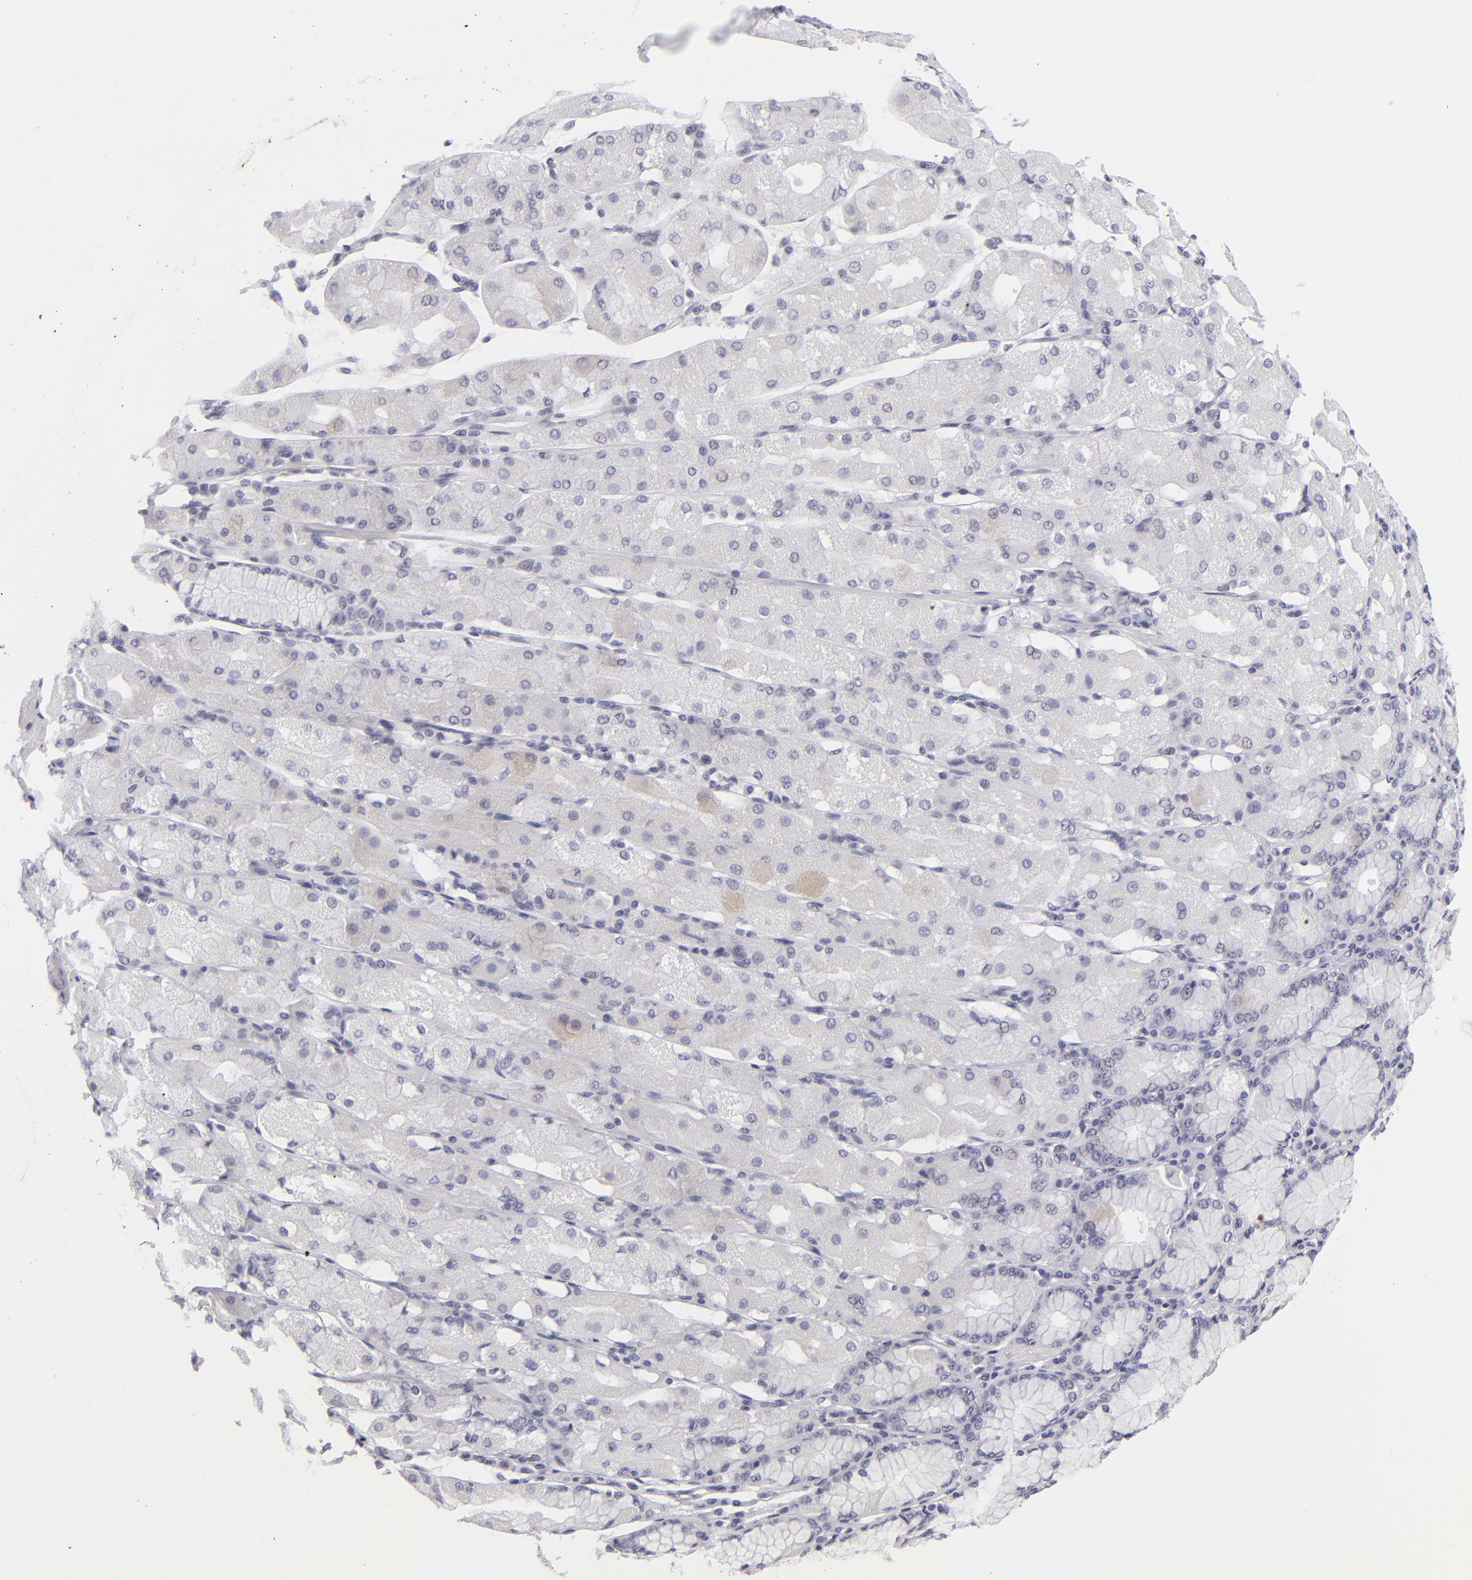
{"staining": {"intensity": "negative", "quantity": "none", "location": "none"}, "tissue": "stomach cancer", "cell_type": "Tumor cells", "image_type": "cancer", "snomed": [{"axis": "morphology", "description": "Adenocarcinoma, NOS"}, {"axis": "topography", "description": "Stomach, upper"}], "caption": "The micrograph shows no staining of tumor cells in stomach cancer.", "gene": "KRT1", "patient": {"sex": "male", "age": 71}}